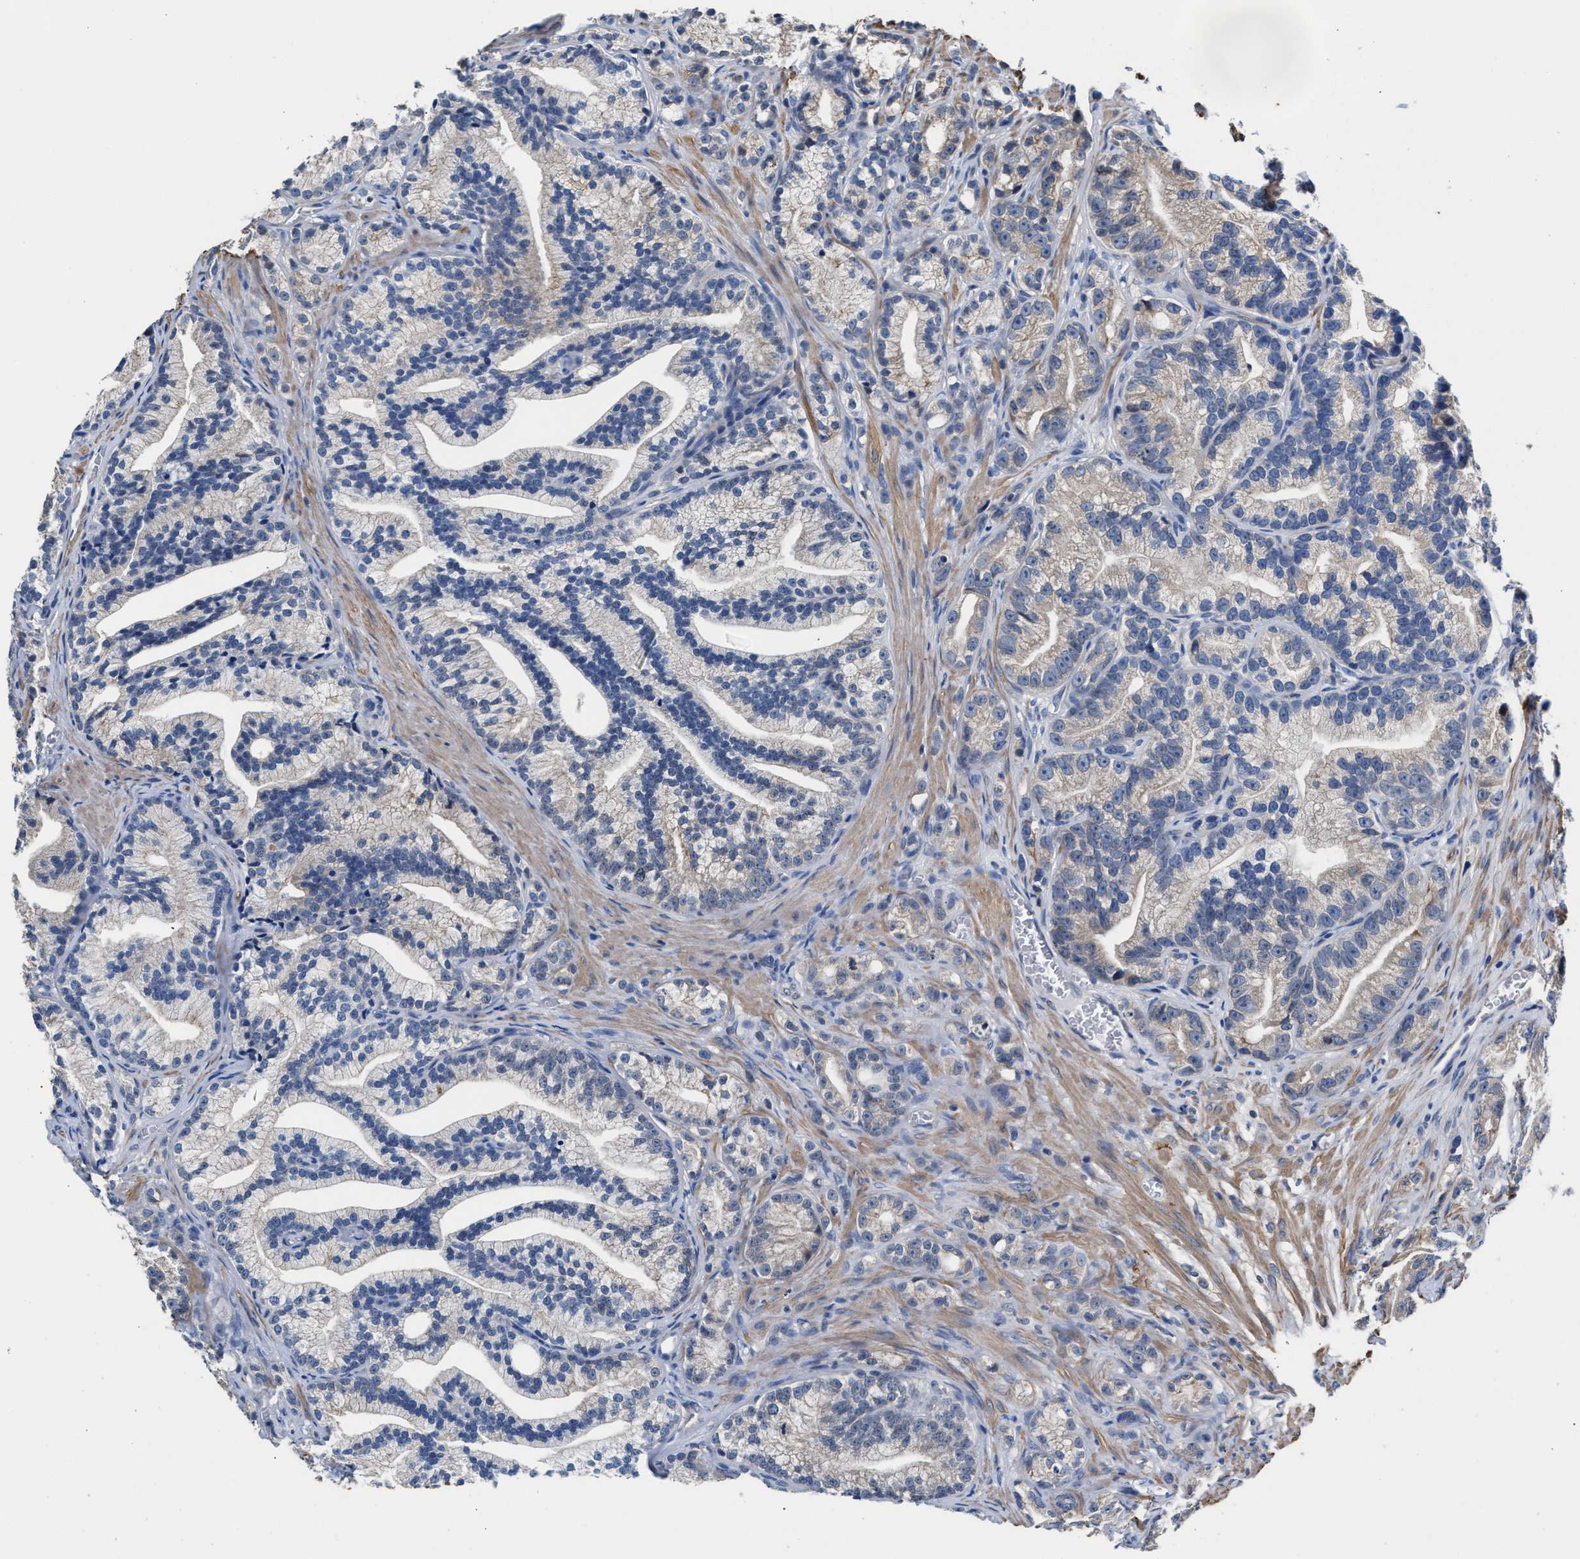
{"staining": {"intensity": "negative", "quantity": "none", "location": "none"}, "tissue": "prostate cancer", "cell_type": "Tumor cells", "image_type": "cancer", "snomed": [{"axis": "morphology", "description": "Adenocarcinoma, Low grade"}, {"axis": "topography", "description": "Prostate"}], "caption": "Prostate cancer was stained to show a protein in brown. There is no significant staining in tumor cells.", "gene": "MYH3", "patient": {"sex": "male", "age": 89}}